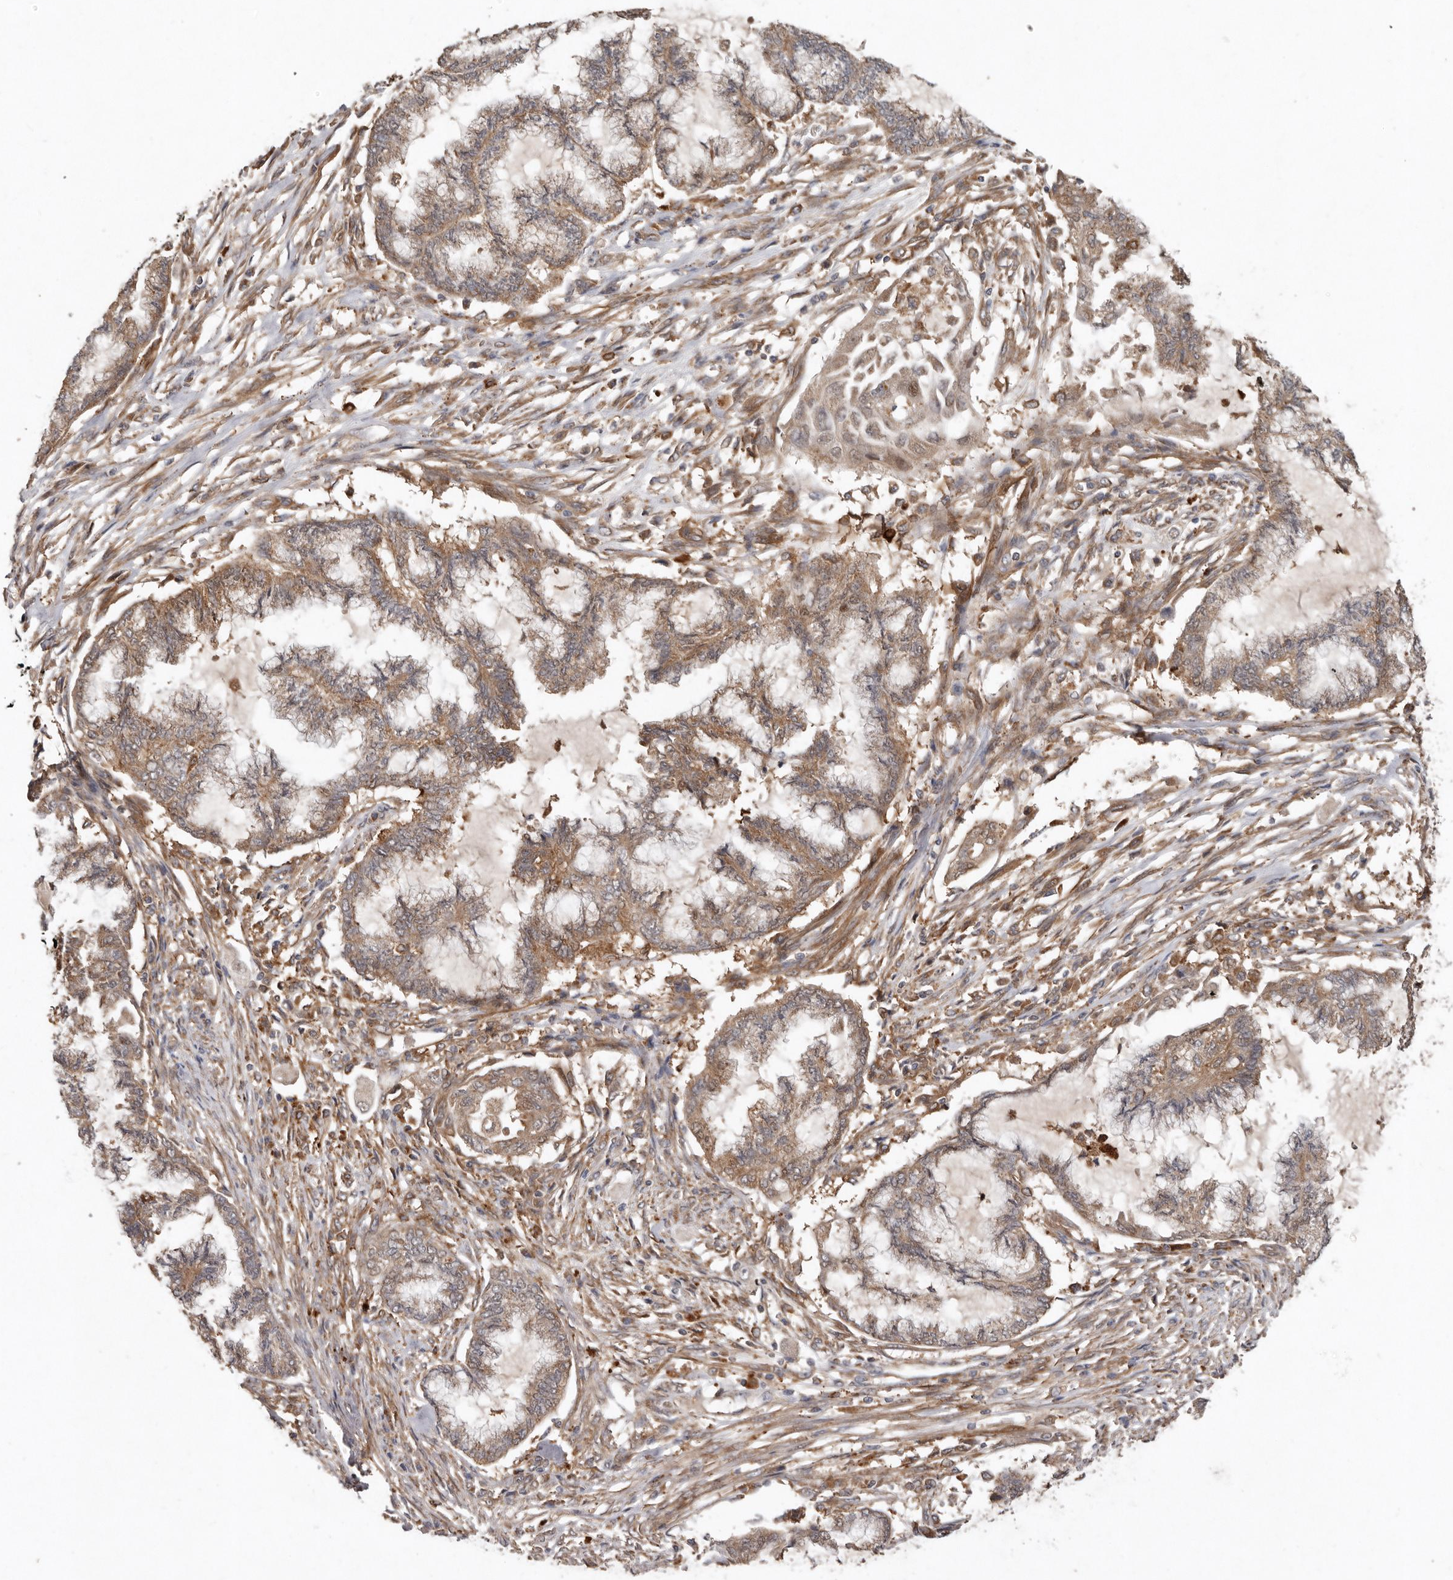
{"staining": {"intensity": "weak", "quantity": ">75%", "location": "cytoplasmic/membranous"}, "tissue": "endometrial cancer", "cell_type": "Tumor cells", "image_type": "cancer", "snomed": [{"axis": "morphology", "description": "Adenocarcinoma, NOS"}, {"axis": "topography", "description": "Endometrium"}], "caption": "There is low levels of weak cytoplasmic/membranous expression in tumor cells of endometrial cancer, as demonstrated by immunohistochemical staining (brown color).", "gene": "GOT1L1", "patient": {"sex": "female", "age": 86}}